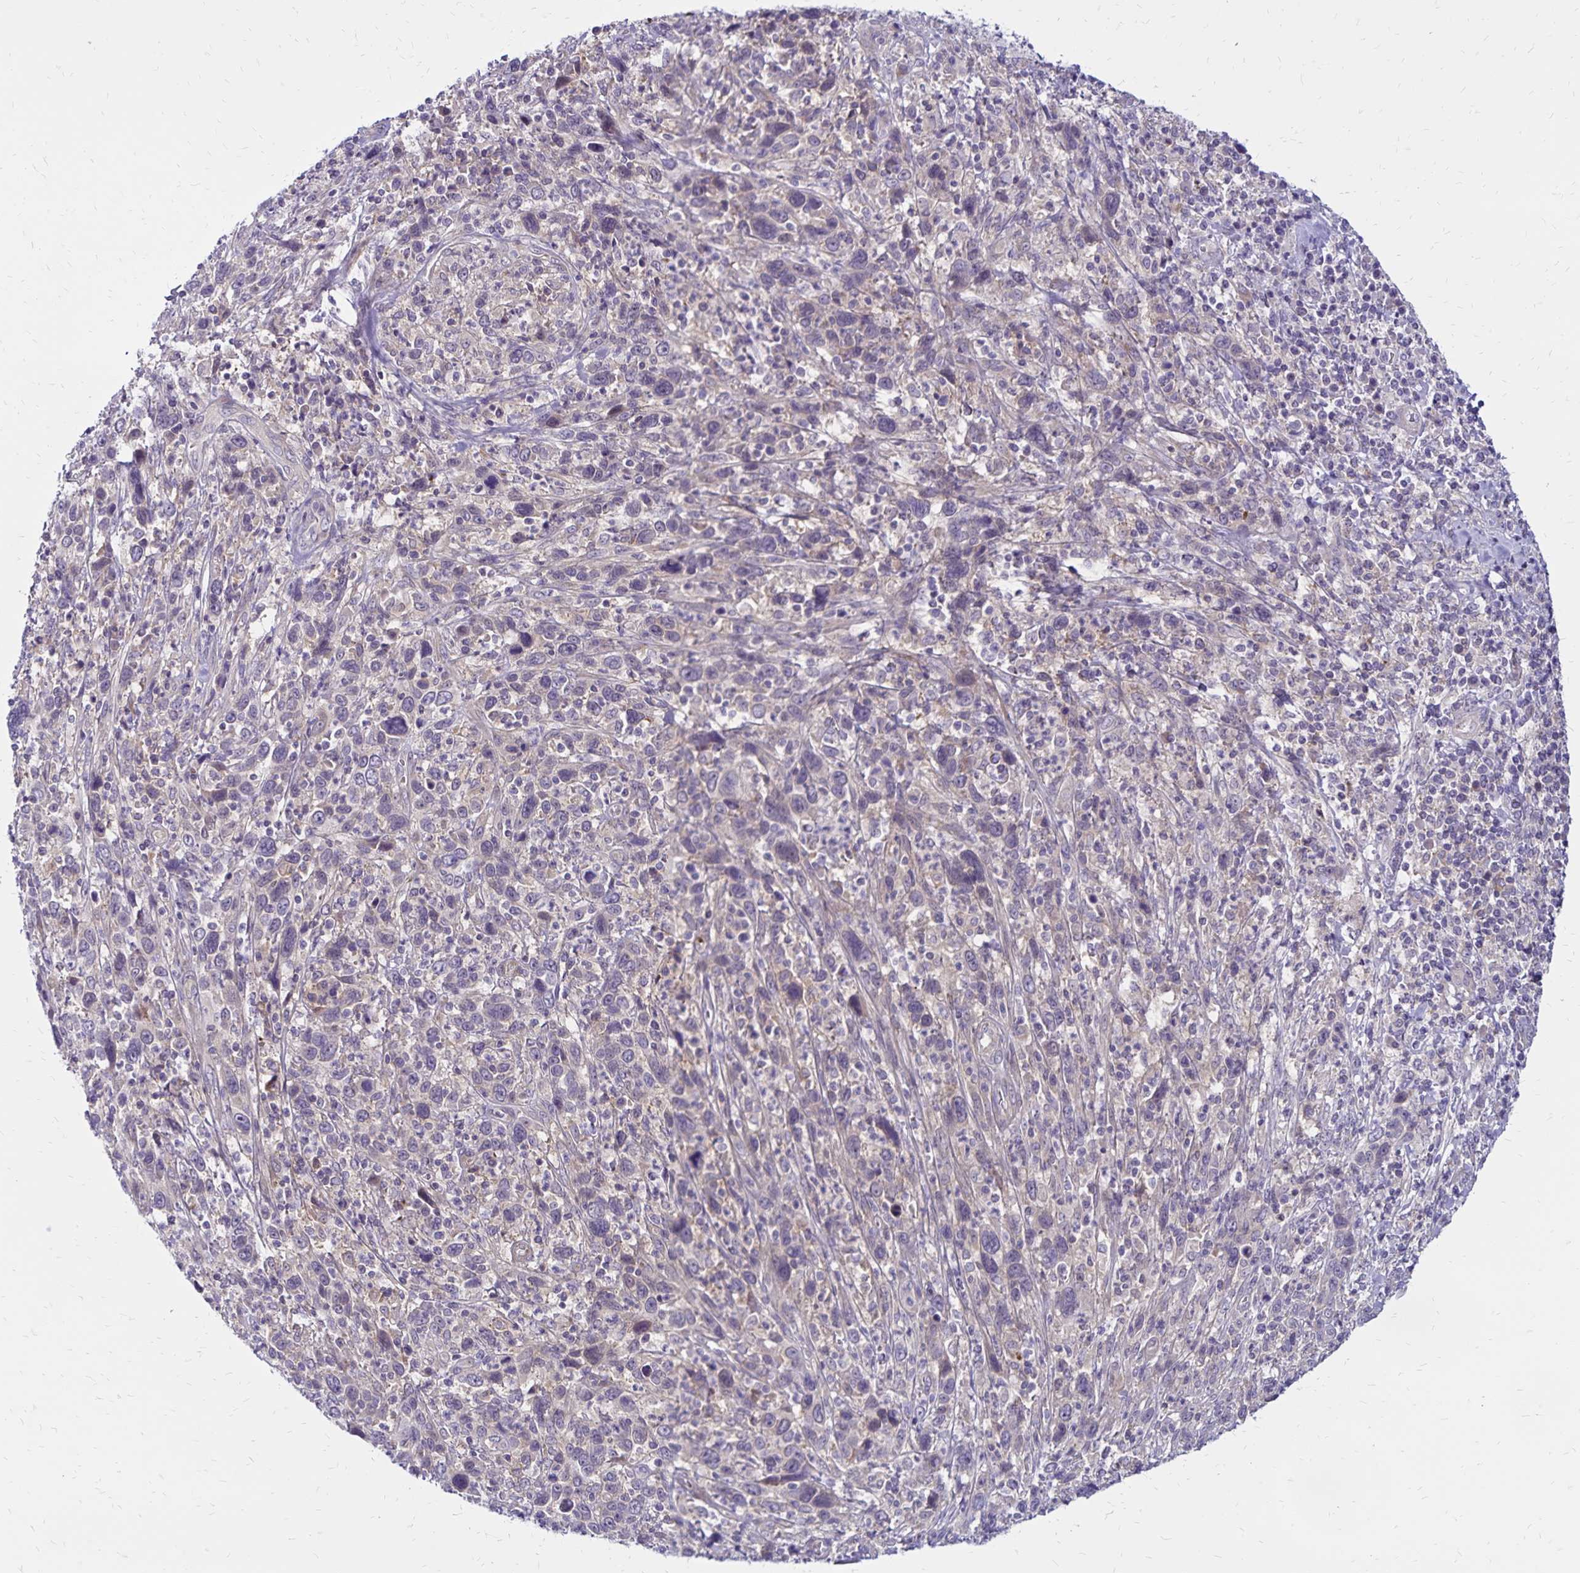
{"staining": {"intensity": "negative", "quantity": "none", "location": "none"}, "tissue": "cervical cancer", "cell_type": "Tumor cells", "image_type": "cancer", "snomed": [{"axis": "morphology", "description": "Squamous cell carcinoma, NOS"}, {"axis": "topography", "description": "Cervix"}], "caption": "DAB immunohistochemical staining of human squamous cell carcinoma (cervical) displays no significant expression in tumor cells.", "gene": "FSD1", "patient": {"sex": "female", "age": 46}}